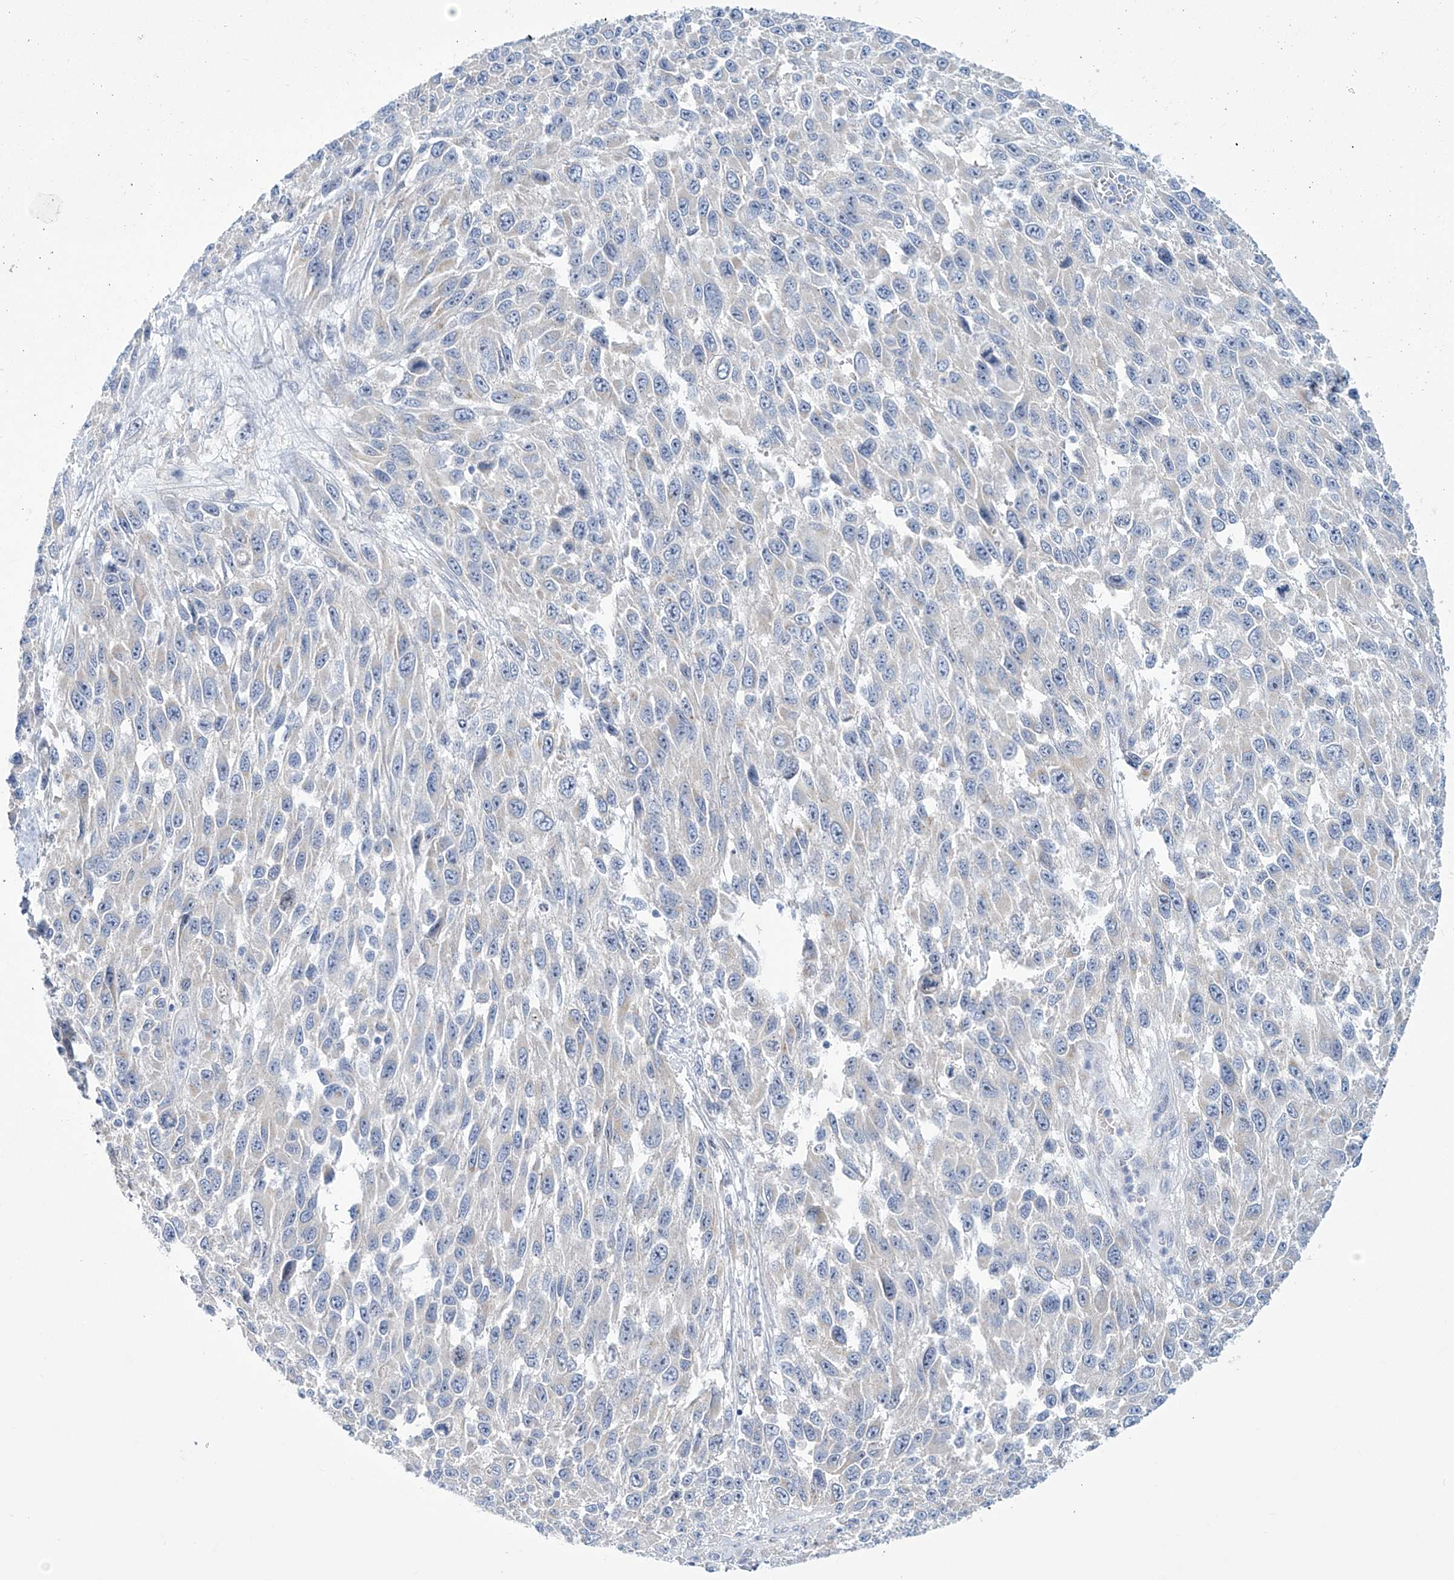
{"staining": {"intensity": "negative", "quantity": "none", "location": "none"}, "tissue": "melanoma", "cell_type": "Tumor cells", "image_type": "cancer", "snomed": [{"axis": "morphology", "description": "Malignant melanoma, NOS"}, {"axis": "topography", "description": "Skin"}], "caption": "Tumor cells are negative for brown protein staining in malignant melanoma.", "gene": "TRIM60", "patient": {"sex": "female", "age": 96}}